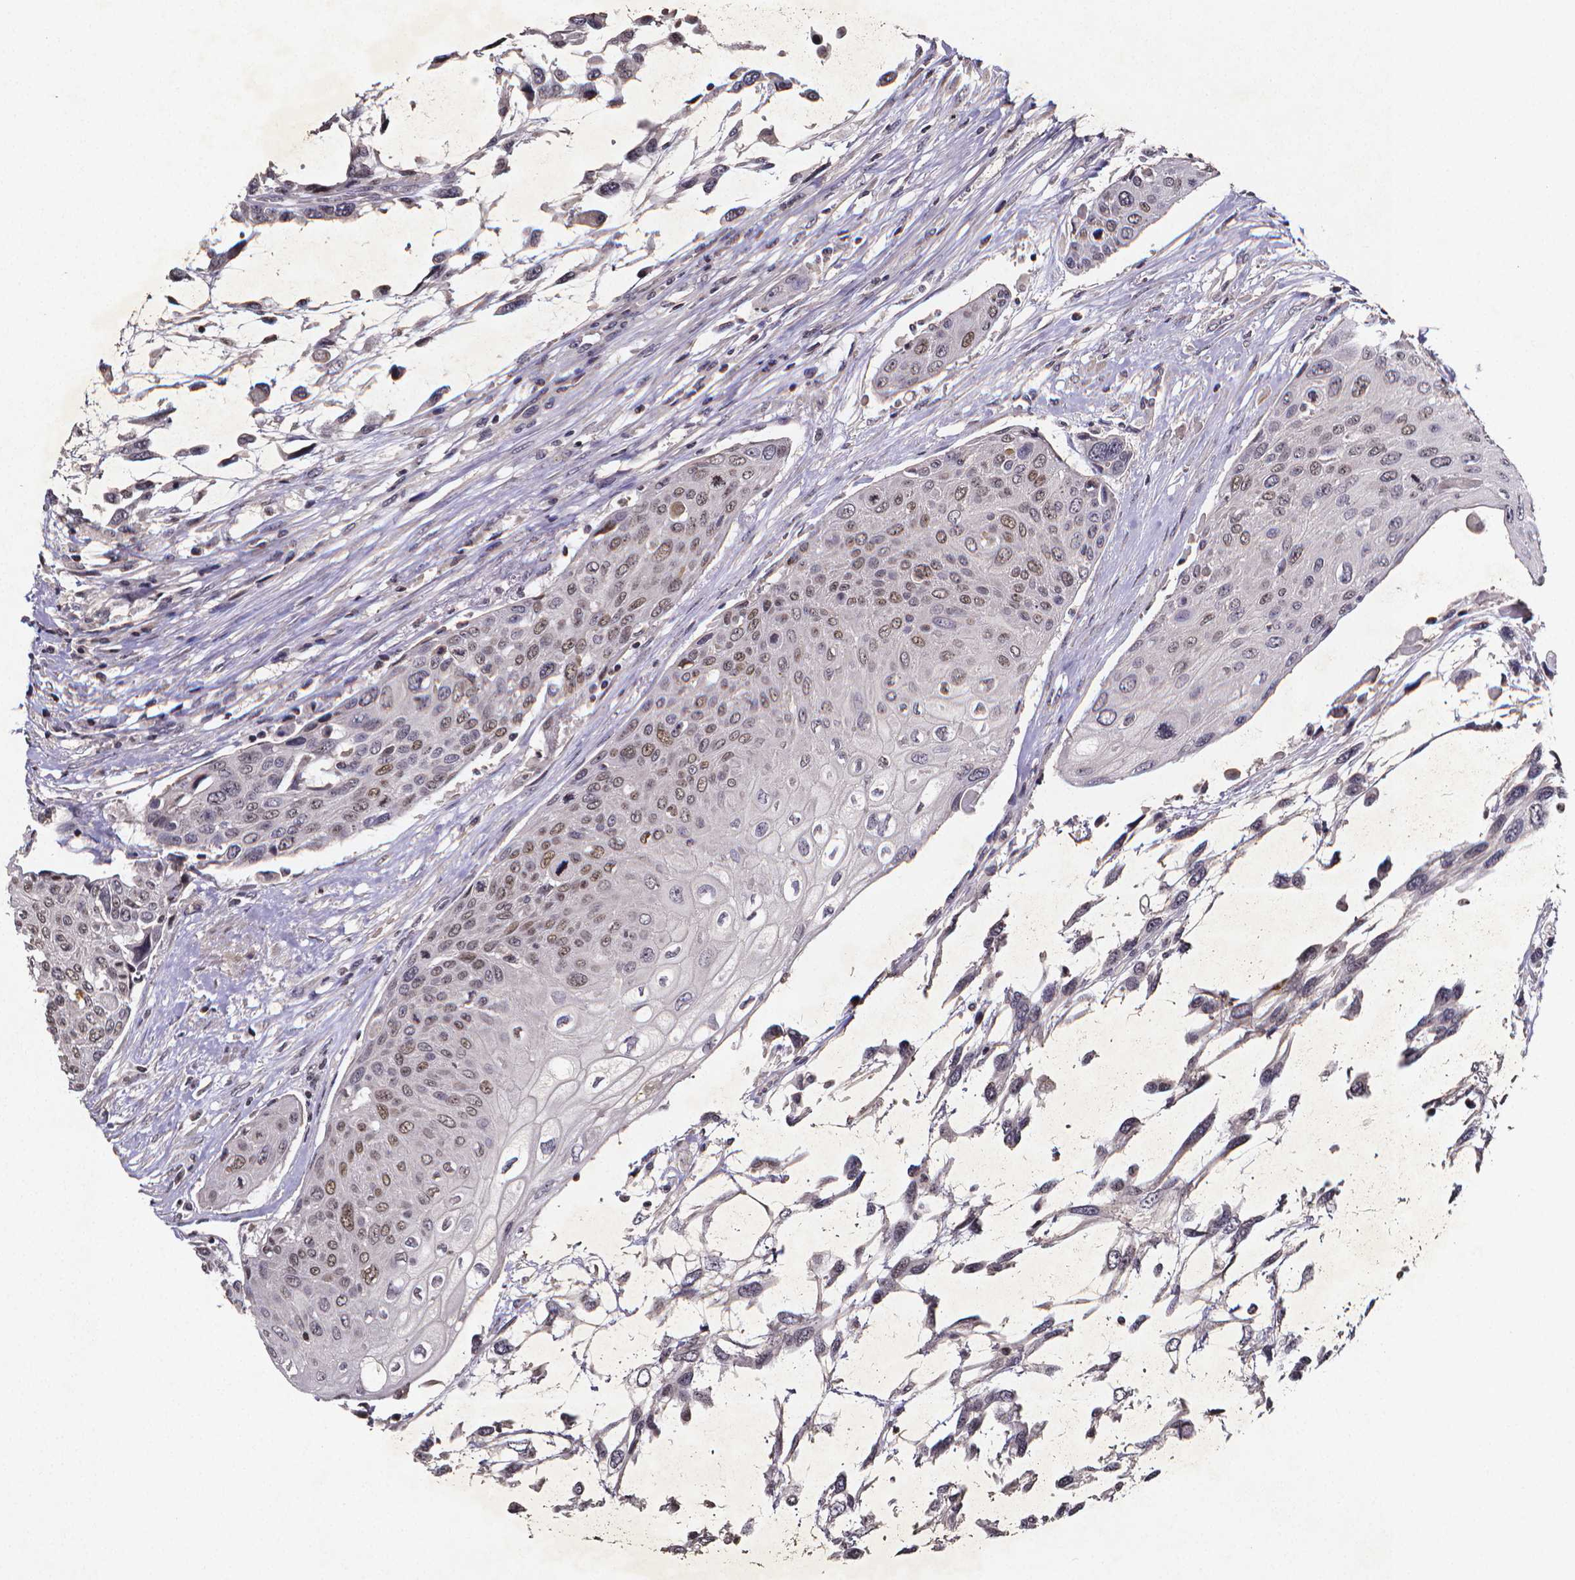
{"staining": {"intensity": "moderate", "quantity": "<25%", "location": "nuclear"}, "tissue": "urothelial cancer", "cell_type": "Tumor cells", "image_type": "cancer", "snomed": [{"axis": "morphology", "description": "Urothelial carcinoma, High grade"}, {"axis": "topography", "description": "Urinary bladder"}], "caption": "Urothelial cancer tissue displays moderate nuclear expression in about <25% of tumor cells, visualized by immunohistochemistry.", "gene": "TP73", "patient": {"sex": "female", "age": 70}}